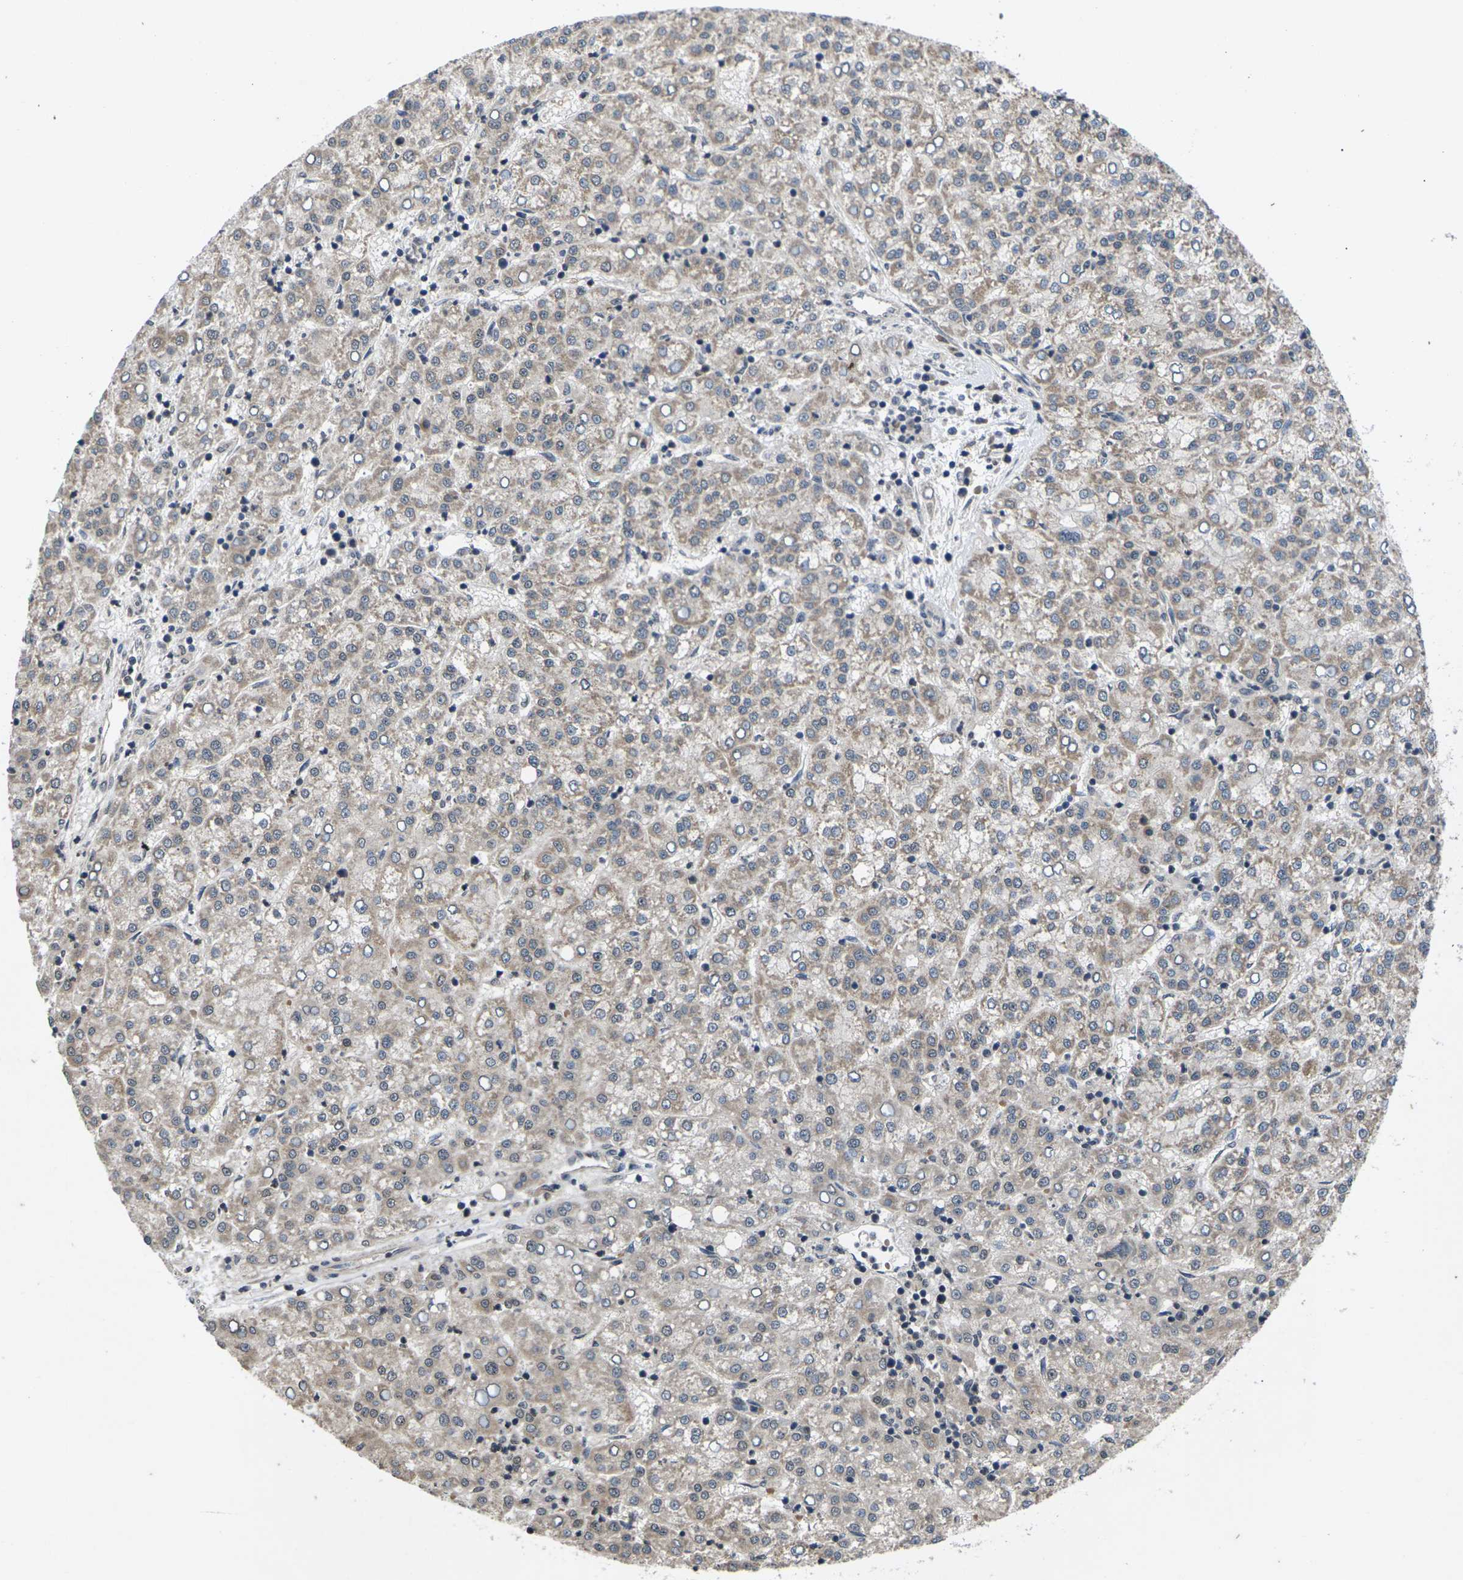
{"staining": {"intensity": "weak", "quantity": ">75%", "location": "cytoplasmic/membranous"}, "tissue": "liver cancer", "cell_type": "Tumor cells", "image_type": "cancer", "snomed": [{"axis": "morphology", "description": "Carcinoma, Hepatocellular, NOS"}, {"axis": "topography", "description": "Liver"}], "caption": "Liver hepatocellular carcinoma stained with DAB (3,3'-diaminobenzidine) IHC displays low levels of weak cytoplasmic/membranous positivity in about >75% of tumor cells.", "gene": "DKK2", "patient": {"sex": "female", "age": 58}}